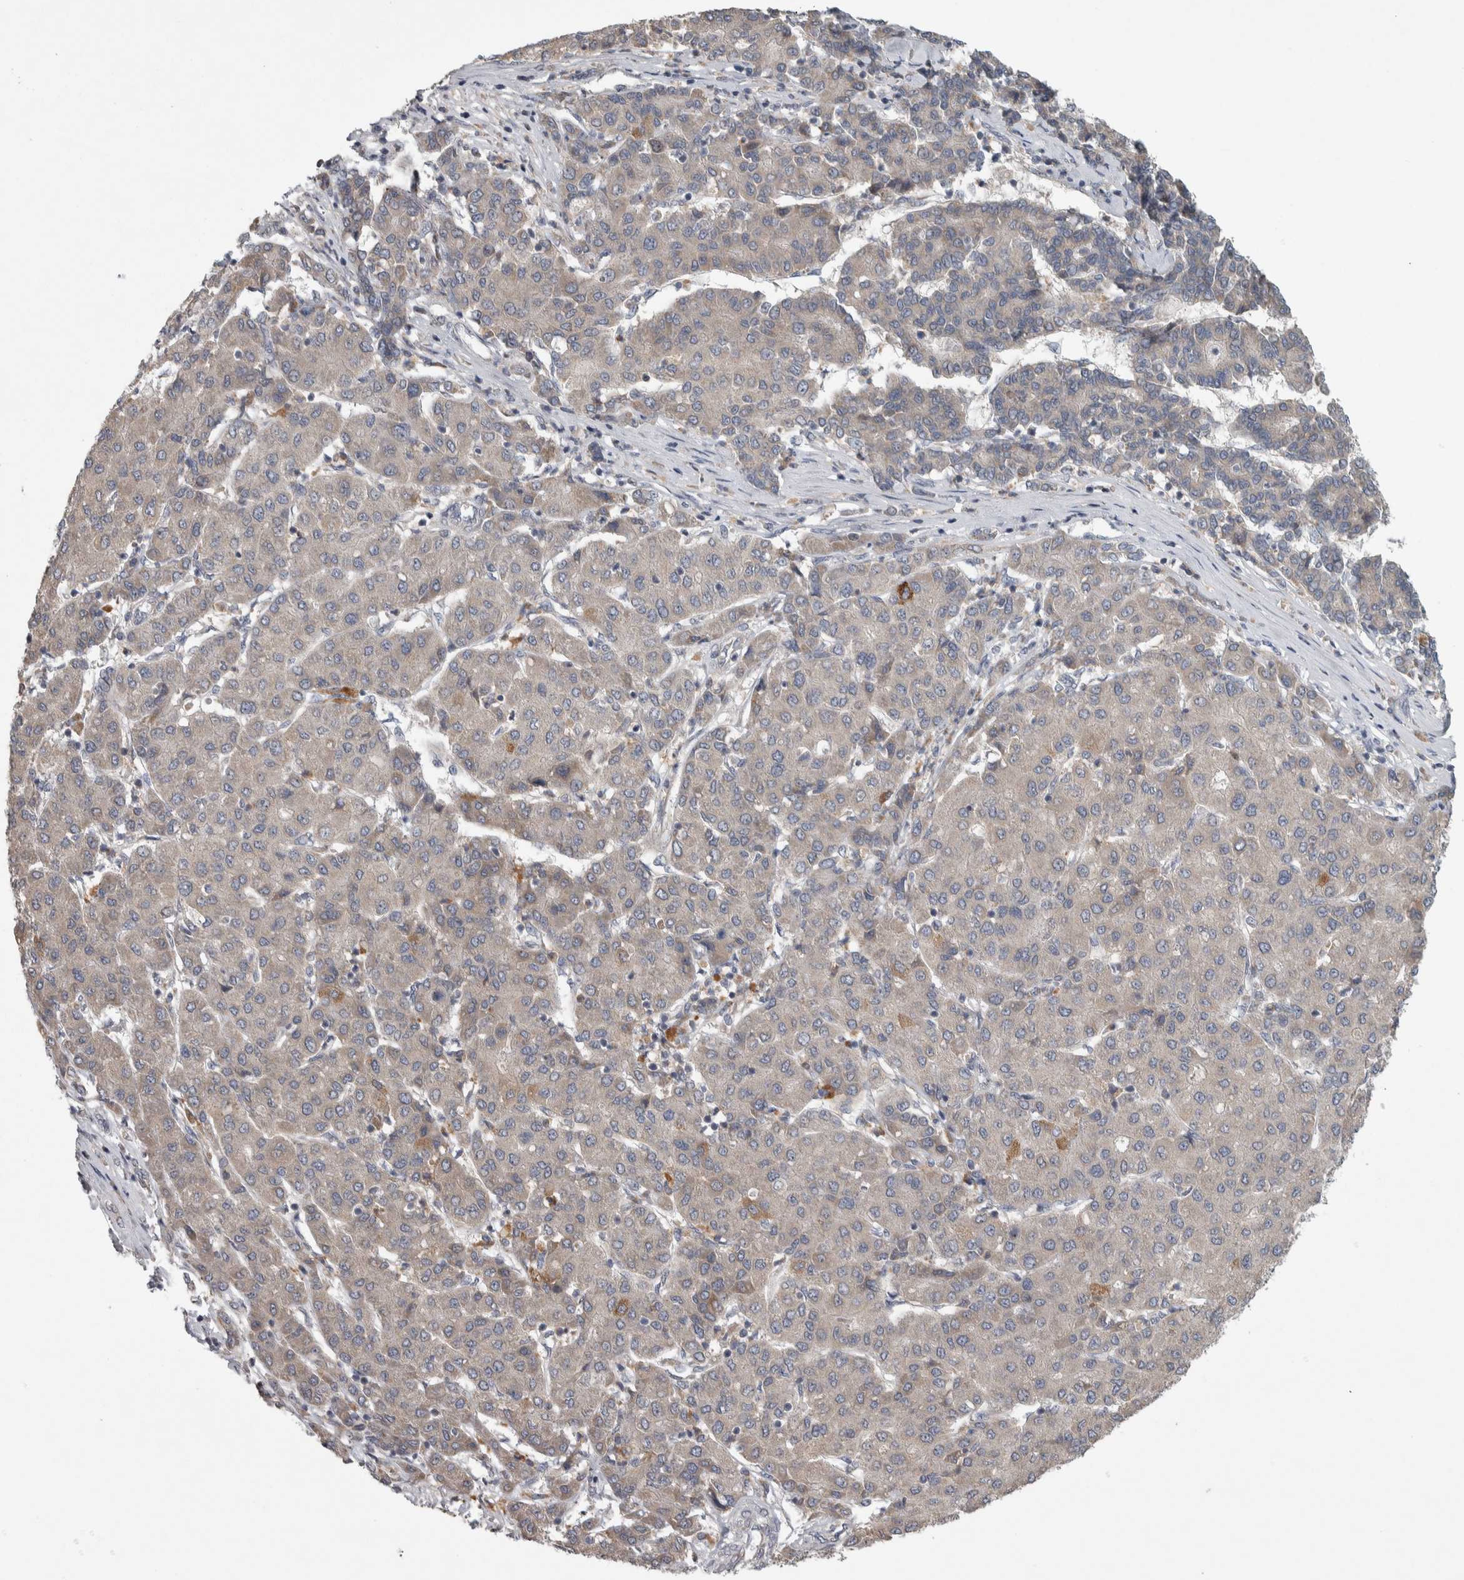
{"staining": {"intensity": "weak", "quantity": "<25%", "location": "cytoplasmic/membranous"}, "tissue": "liver cancer", "cell_type": "Tumor cells", "image_type": "cancer", "snomed": [{"axis": "morphology", "description": "Carcinoma, Hepatocellular, NOS"}, {"axis": "topography", "description": "Liver"}], "caption": "High magnification brightfield microscopy of hepatocellular carcinoma (liver) stained with DAB (3,3'-diaminobenzidine) (brown) and counterstained with hematoxylin (blue): tumor cells show no significant positivity. The staining was performed using DAB to visualize the protein expression in brown, while the nuclei were stained in blue with hematoxylin (Magnification: 20x).", "gene": "SRP68", "patient": {"sex": "male", "age": 65}}